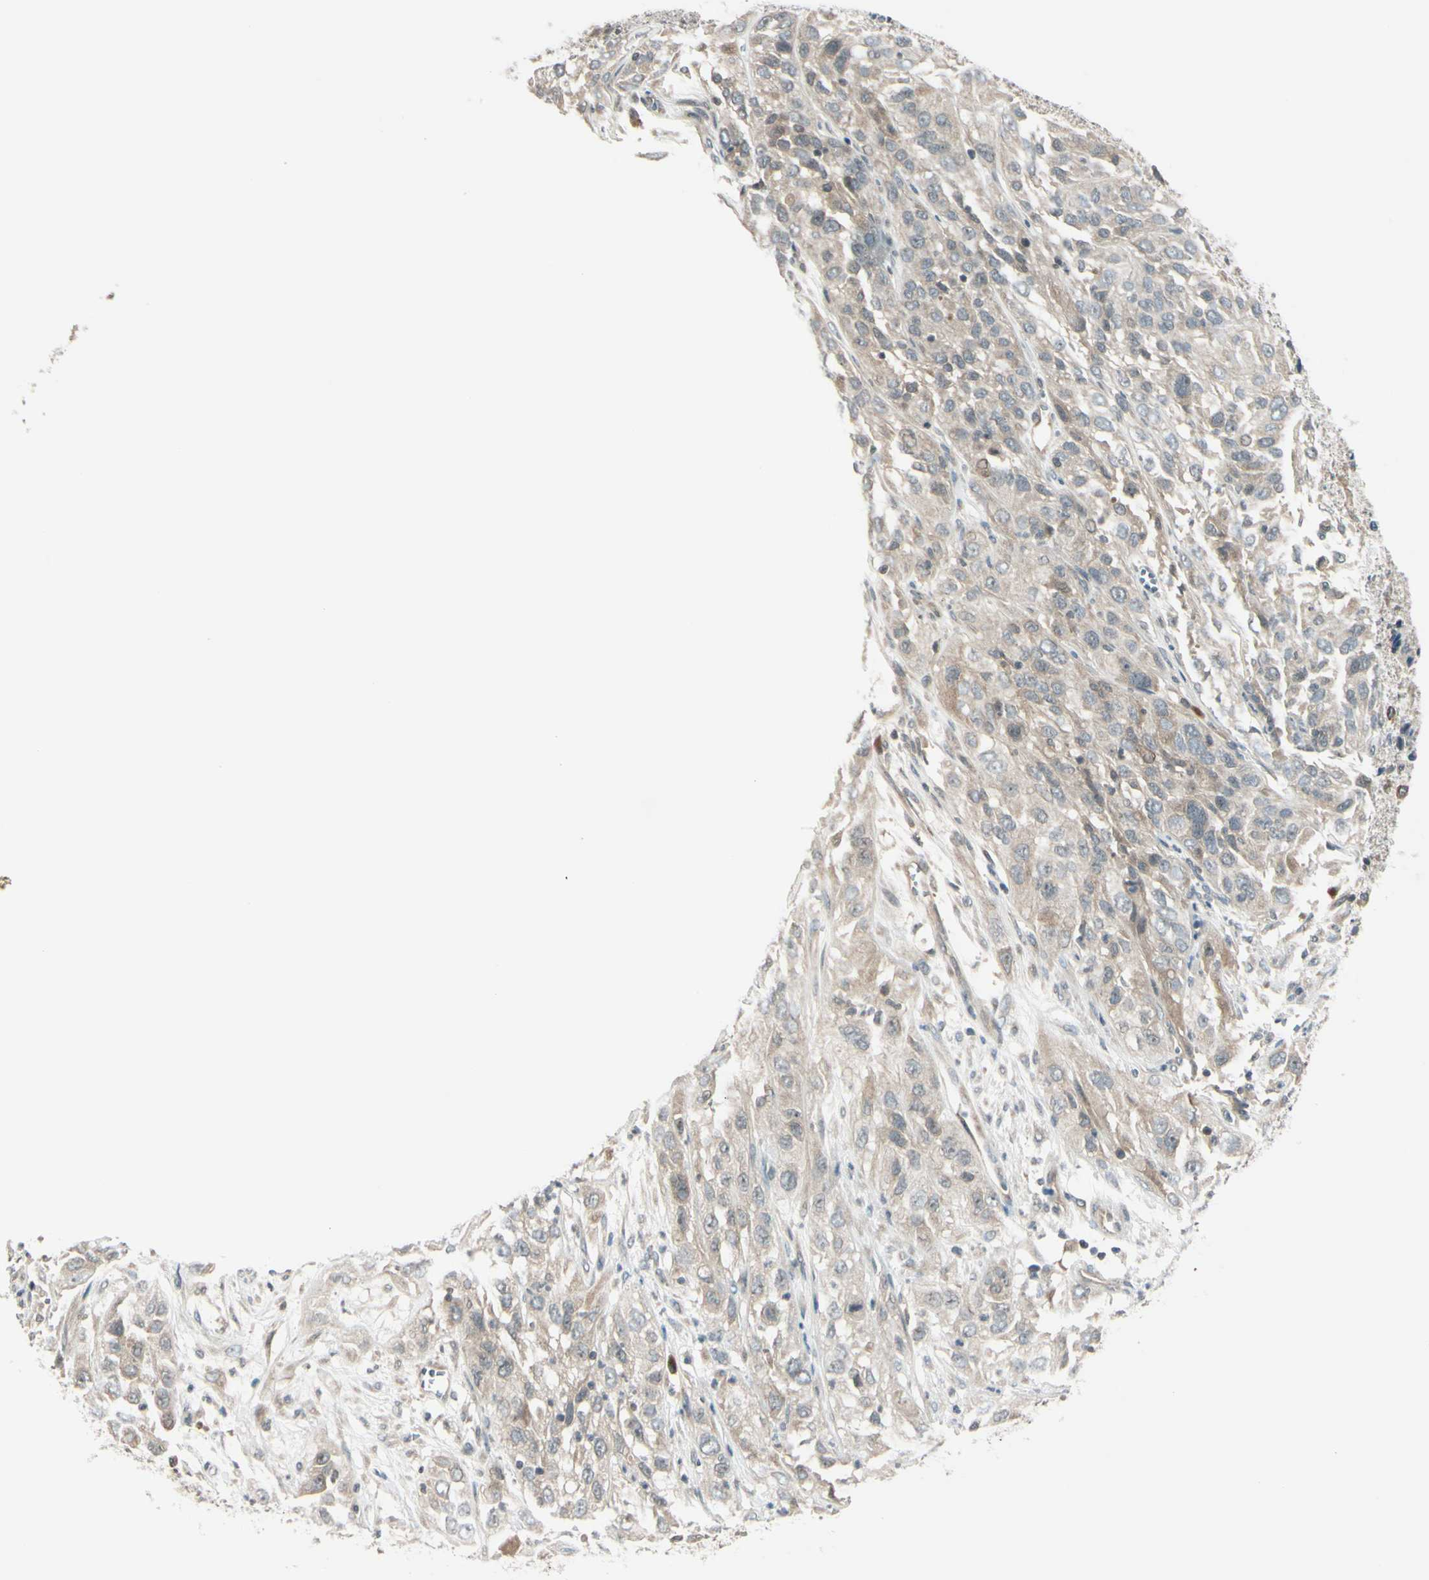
{"staining": {"intensity": "weak", "quantity": "25%-75%", "location": "cytoplasmic/membranous"}, "tissue": "cervical cancer", "cell_type": "Tumor cells", "image_type": "cancer", "snomed": [{"axis": "morphology", "description": "Squamous cell carcinoma, NOS"}, {"axis": "topography", "description": "Cervix"}], "caption": "Approximately 25%-75% of tumor cells in human cervical cancer reveal weak cytoplasmic/membranous protein staining as visualized by brown immunohistochemical staining.", "gene": "FGF10", "patient": {"sex": "female", "age": 32}}